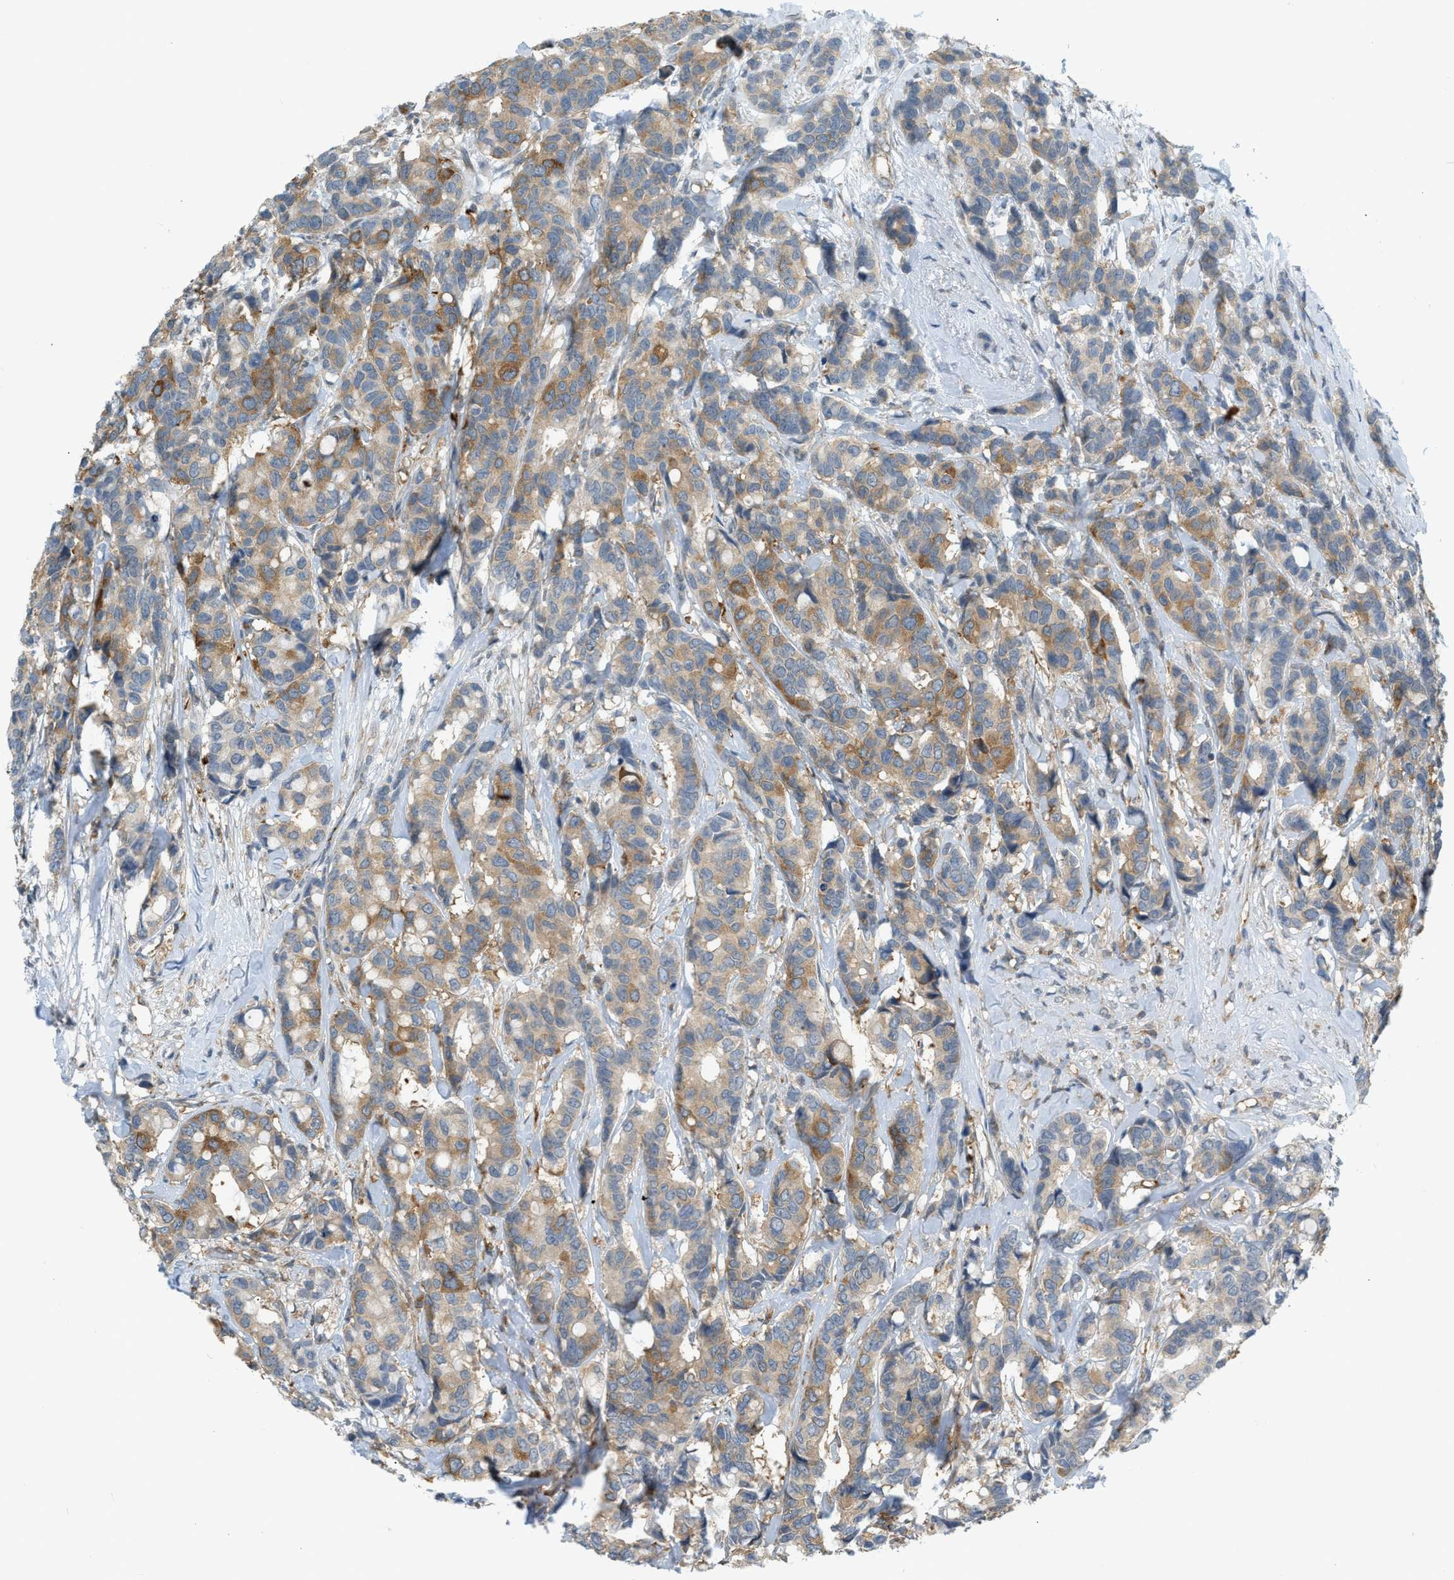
{"staining": {"intensity": "moderate", "quantity": ">75%", "location": "cytoplasmic/membranous"}, "tissue": "breast cancer", "cell_type": "Tumor cells", "image_type": "cancer", "snomed": [{"axis": "morphology", "description": "Duct carcinoma"}, {"axis": "topography", "description": "Breast"}], "caption": "Protein staining reveals moderate cytoplasmic/membranous staining in approximately >75% of tumor cells in breast cancer (infiltrating ductal carcinoma).", "gene": "ZNF408", "patient": {"sex": "female", "age": 87}}